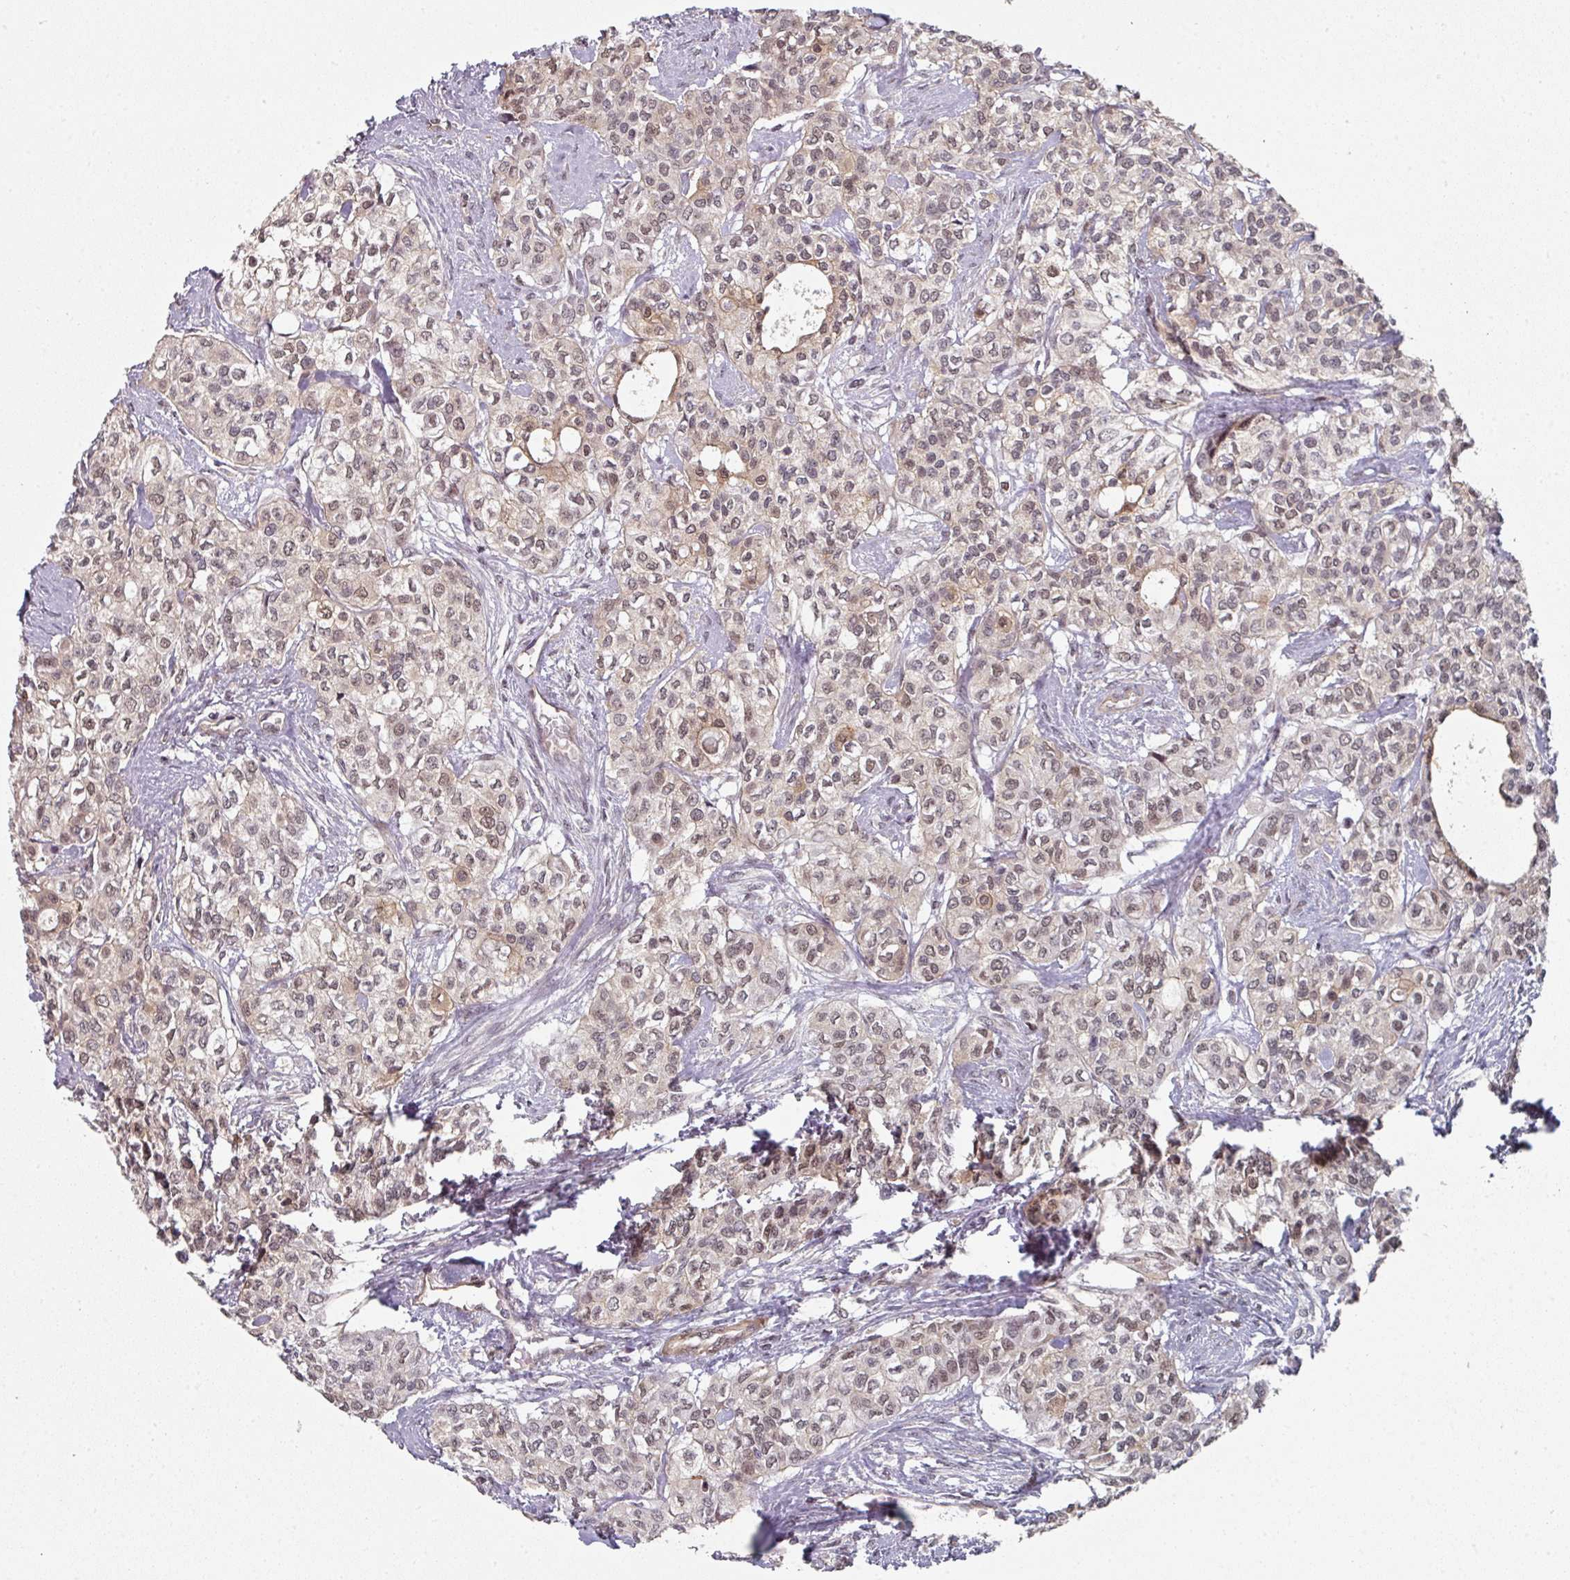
{"staining": {"intensity": "moderate", "quantity": "25%-75%", "location": "cytoplasmic/membranous,nuclear"}, "tissue": "head and neck cancer", "cell_type": "Tumor cells", "image_type": "cancer", "snomed": [{"axis": "morphology", "description": "Adenocarcinoma, NOS"}, {"axis": "topography", "description": "Head-Neck"}], "caption": "Immunohistochemical staining of head and neck cancer (adenocarcinoma) exhibits moderate cytoplasmic/membranous and nuclear protein staining in about 25%-75% of tumor cells.", "gene": "PSME3IP1", "patient": {"sex": "male", "age": 81}}